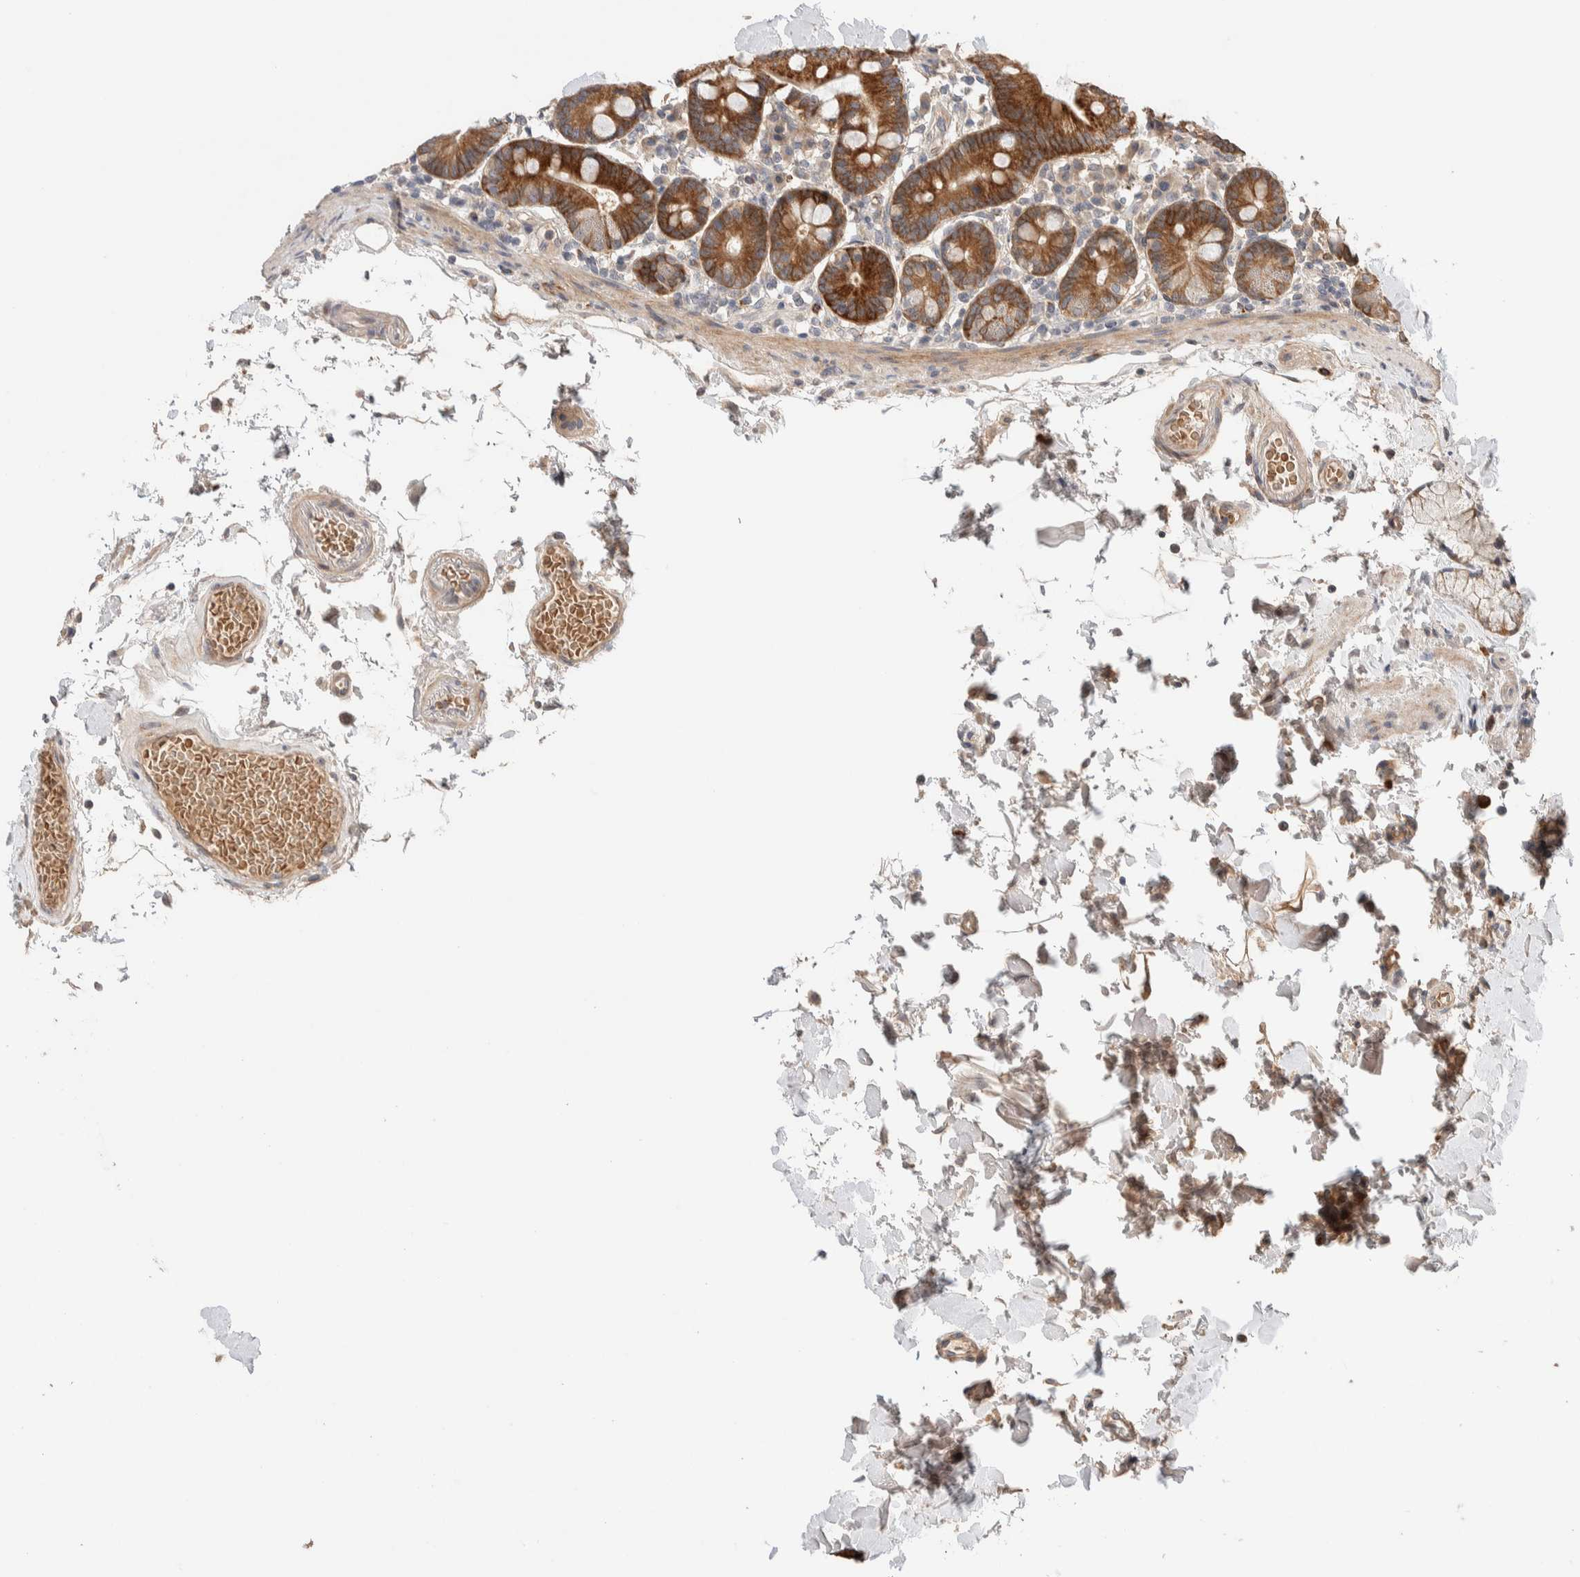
{"staining": {"intensity": "strong", "quantity": ">75%", "location": "cytoplasmic/membranous"}, "tissue": "duodenum", "cell_type": "Glandular cells", "image_type": "normal", "snomed": [{"axis": "morphology", "description": "Normal tissue, NOS"}, {"axis": "topography", "description": "Small intestine, NOS"}], "caption": "Duodenum stained with DAB (3,3'-diaminobenzidine) immunohistochemistry reveals high levels of strong cytoplasmic/membranous staining in about >75% of glandular cells.", "gene": "CASK", "patient": {"sex": "female", "age": 71}}